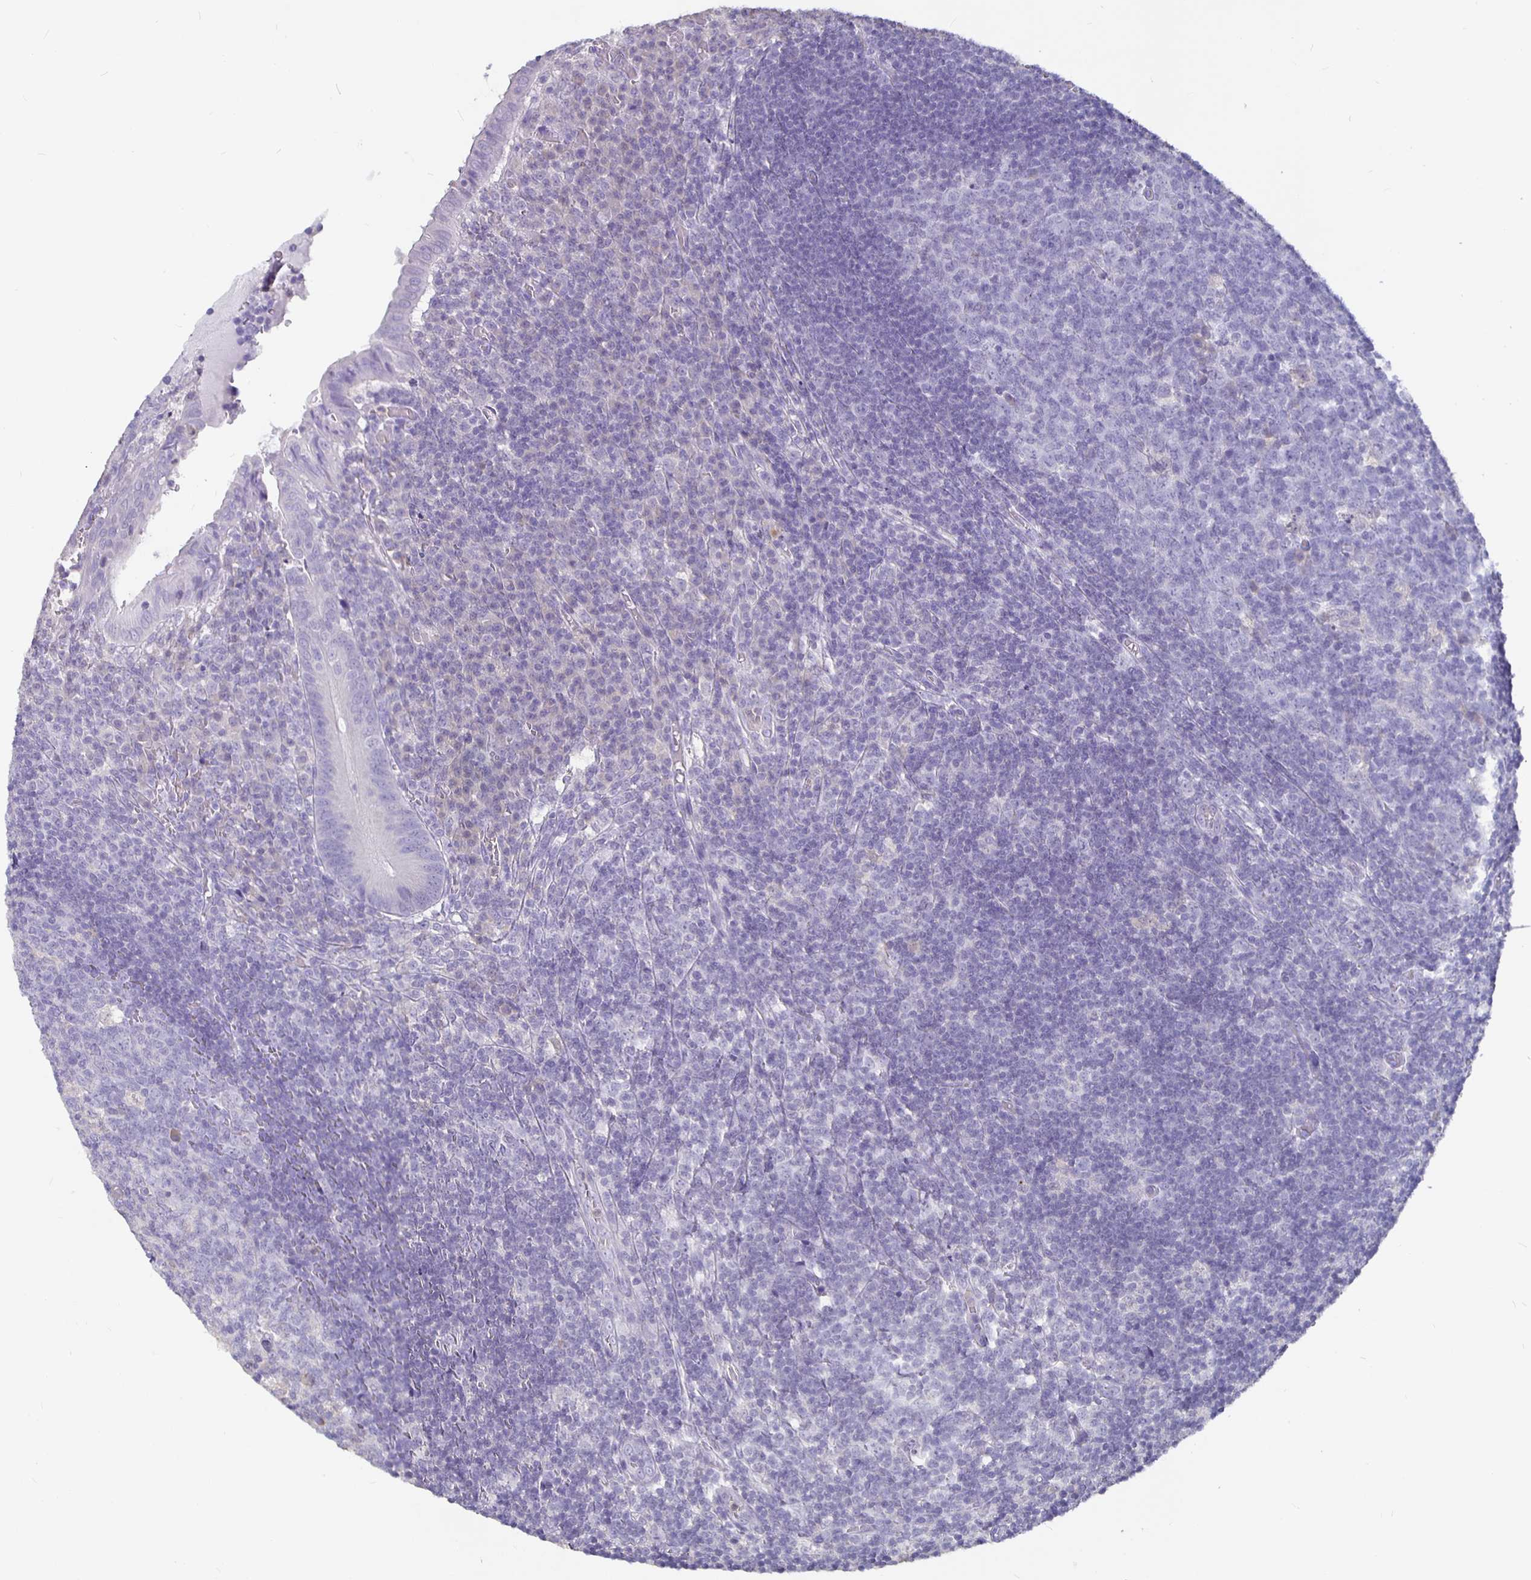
{"staining": {"intensity": "negative", "quantity": "none", "location": "none"}, "tissue": "appendix", "cell_type": "Glandular cells", "image_type": "normal", "snomed": [{"axis": "morphology", "description": "Normal tissue, NOS"}, {"axis": "topography", "description": "Appendix"}], "caption": "The histopathology image reveals no significant staining in glandular cells of appendix. (DAB (3,3'-diaminobenzidine) immunohistochemistry with hematoxylin counter stain).", "gene": "GPX4", "patient": {"sex": "male", "age": 18}}